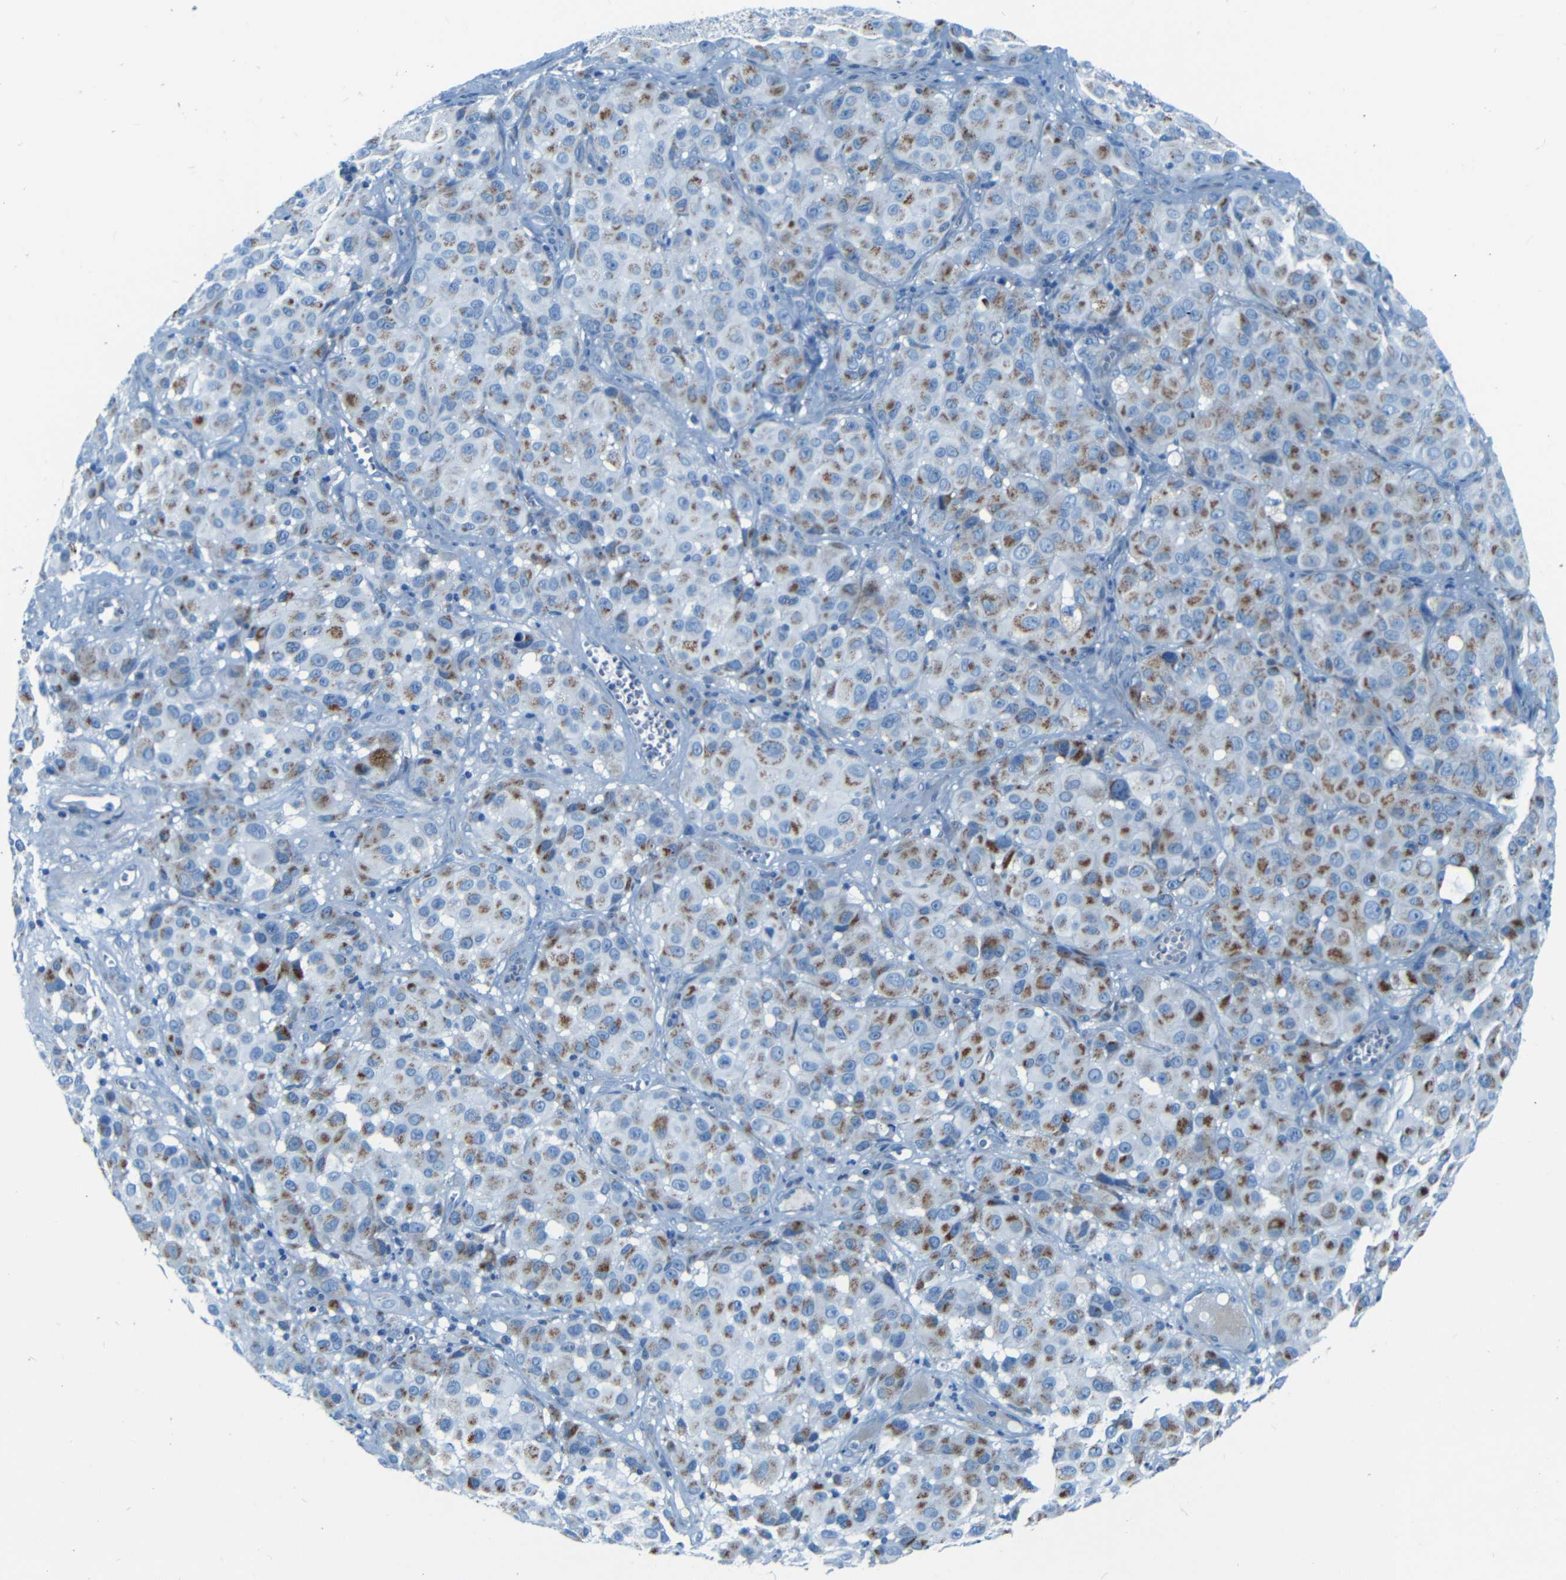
{"staining": {"intensity": "moderate", "quantity": "25%-75%", "location": "cytoplasmic/membranous"}, "tissue": "melanoma", "cell_type": "Tumor cells", "image_type": "cancer", "snomed": [{"axis": "morphology", "description": "Malignant melanoma, NOS"}, {"axis": "topography", "description": "Skin"}], "caption": "There is medium levels of moderate cytoplasmic/membranous staining in tumor cells of melanoma, as demonstrated by immunohistochemical staining (brown color).", "gene": "WSCD2", "patient": {"sex": "female", "age": 21}}